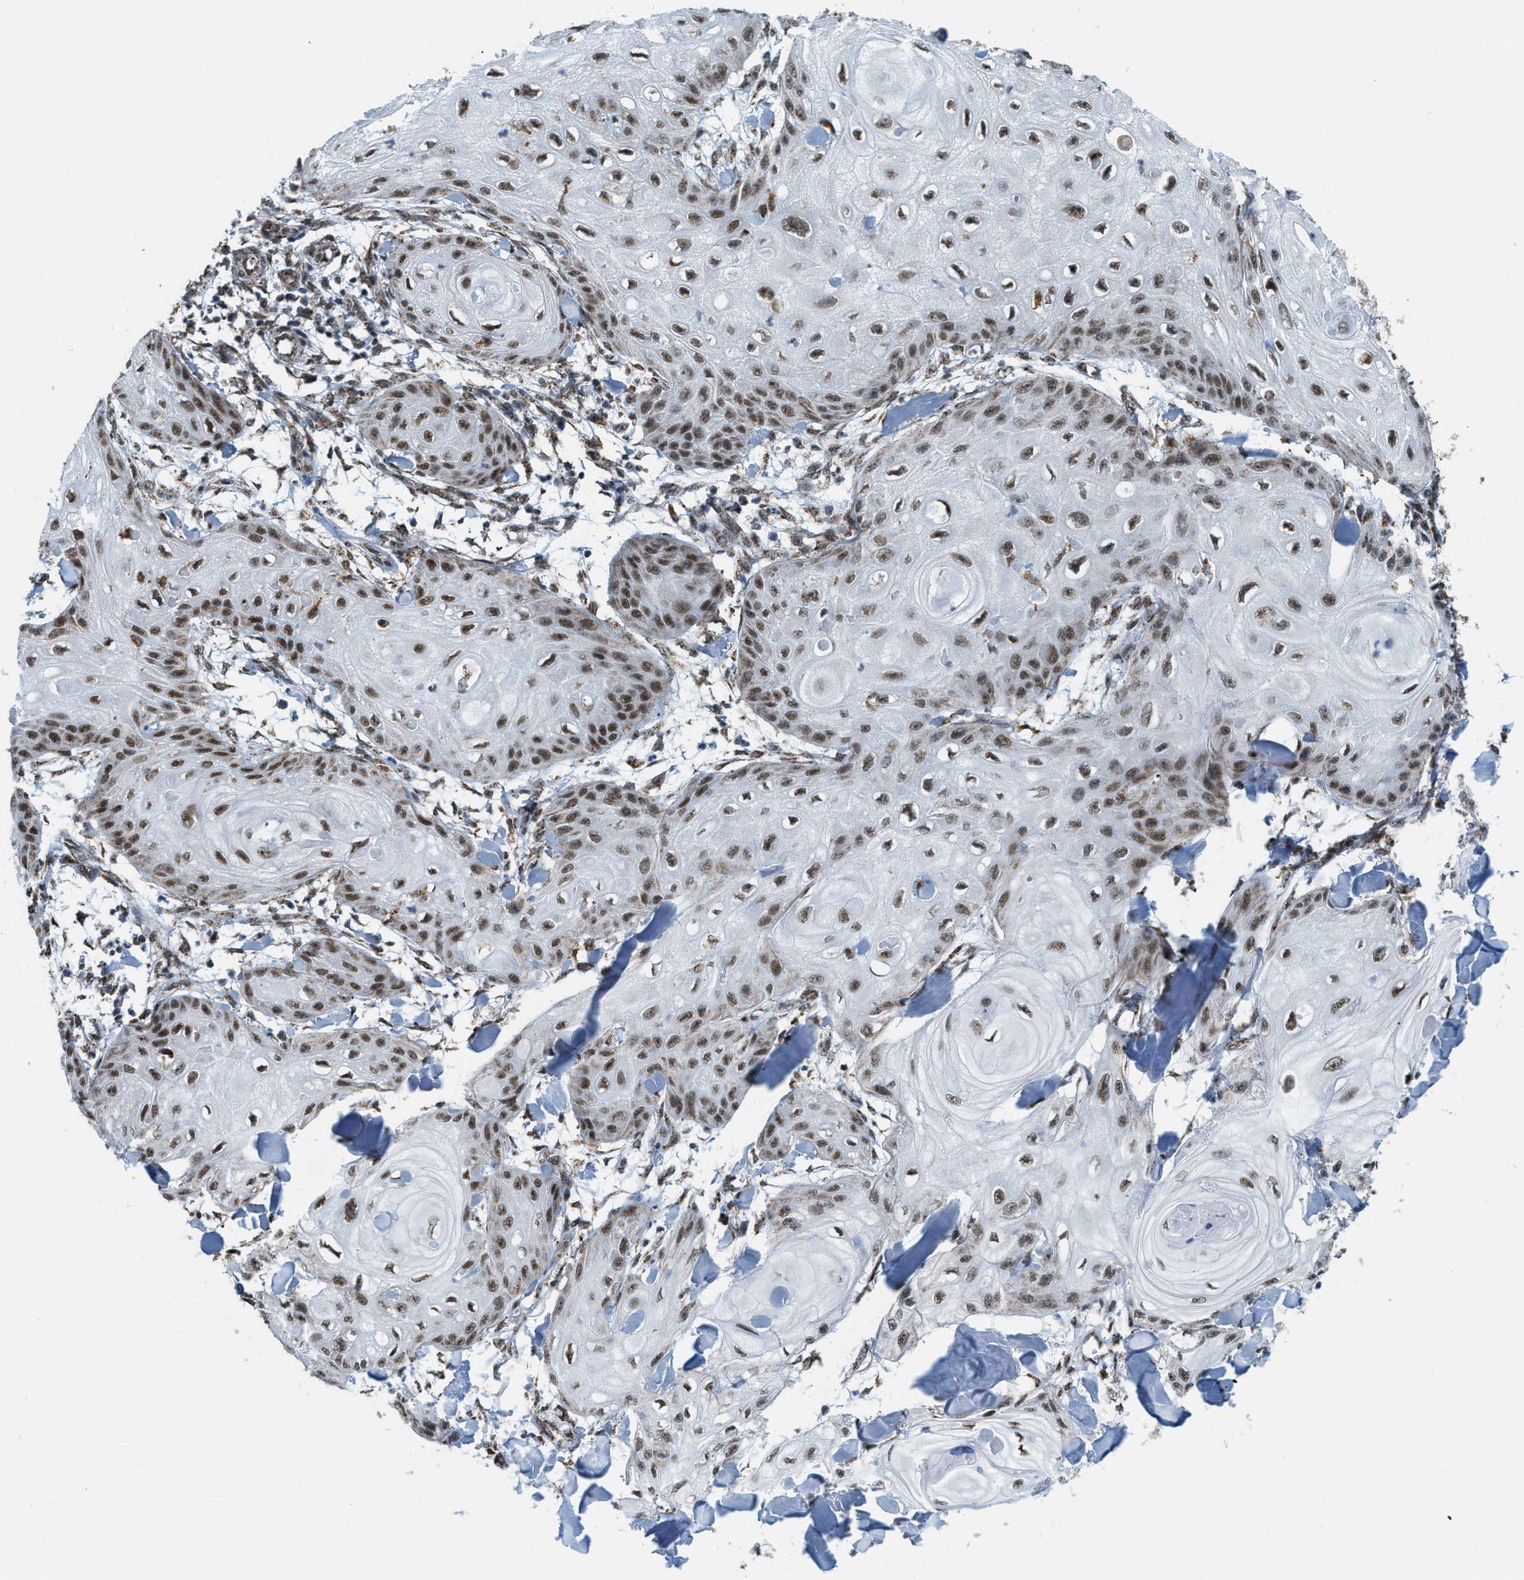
{"staining": {"intensity": "moderate", "quantity": ">75%", "location": "nuclear"}, "tissue": "skin cancer", "cell_type": "Tumor cells", "image_type": "cancer", "snomed": [{"axis": "morphology", "description": "Squamous cell carcinoma, NOS"}, {"axis": "topography", "description": "Skin"}], "caption": "Tumor cells reveal moderate nuclear expression in approximately >75% of cells in skin cancer.", "gene": "HIBADH", "patient": {"sex": "male", "age": 74}}